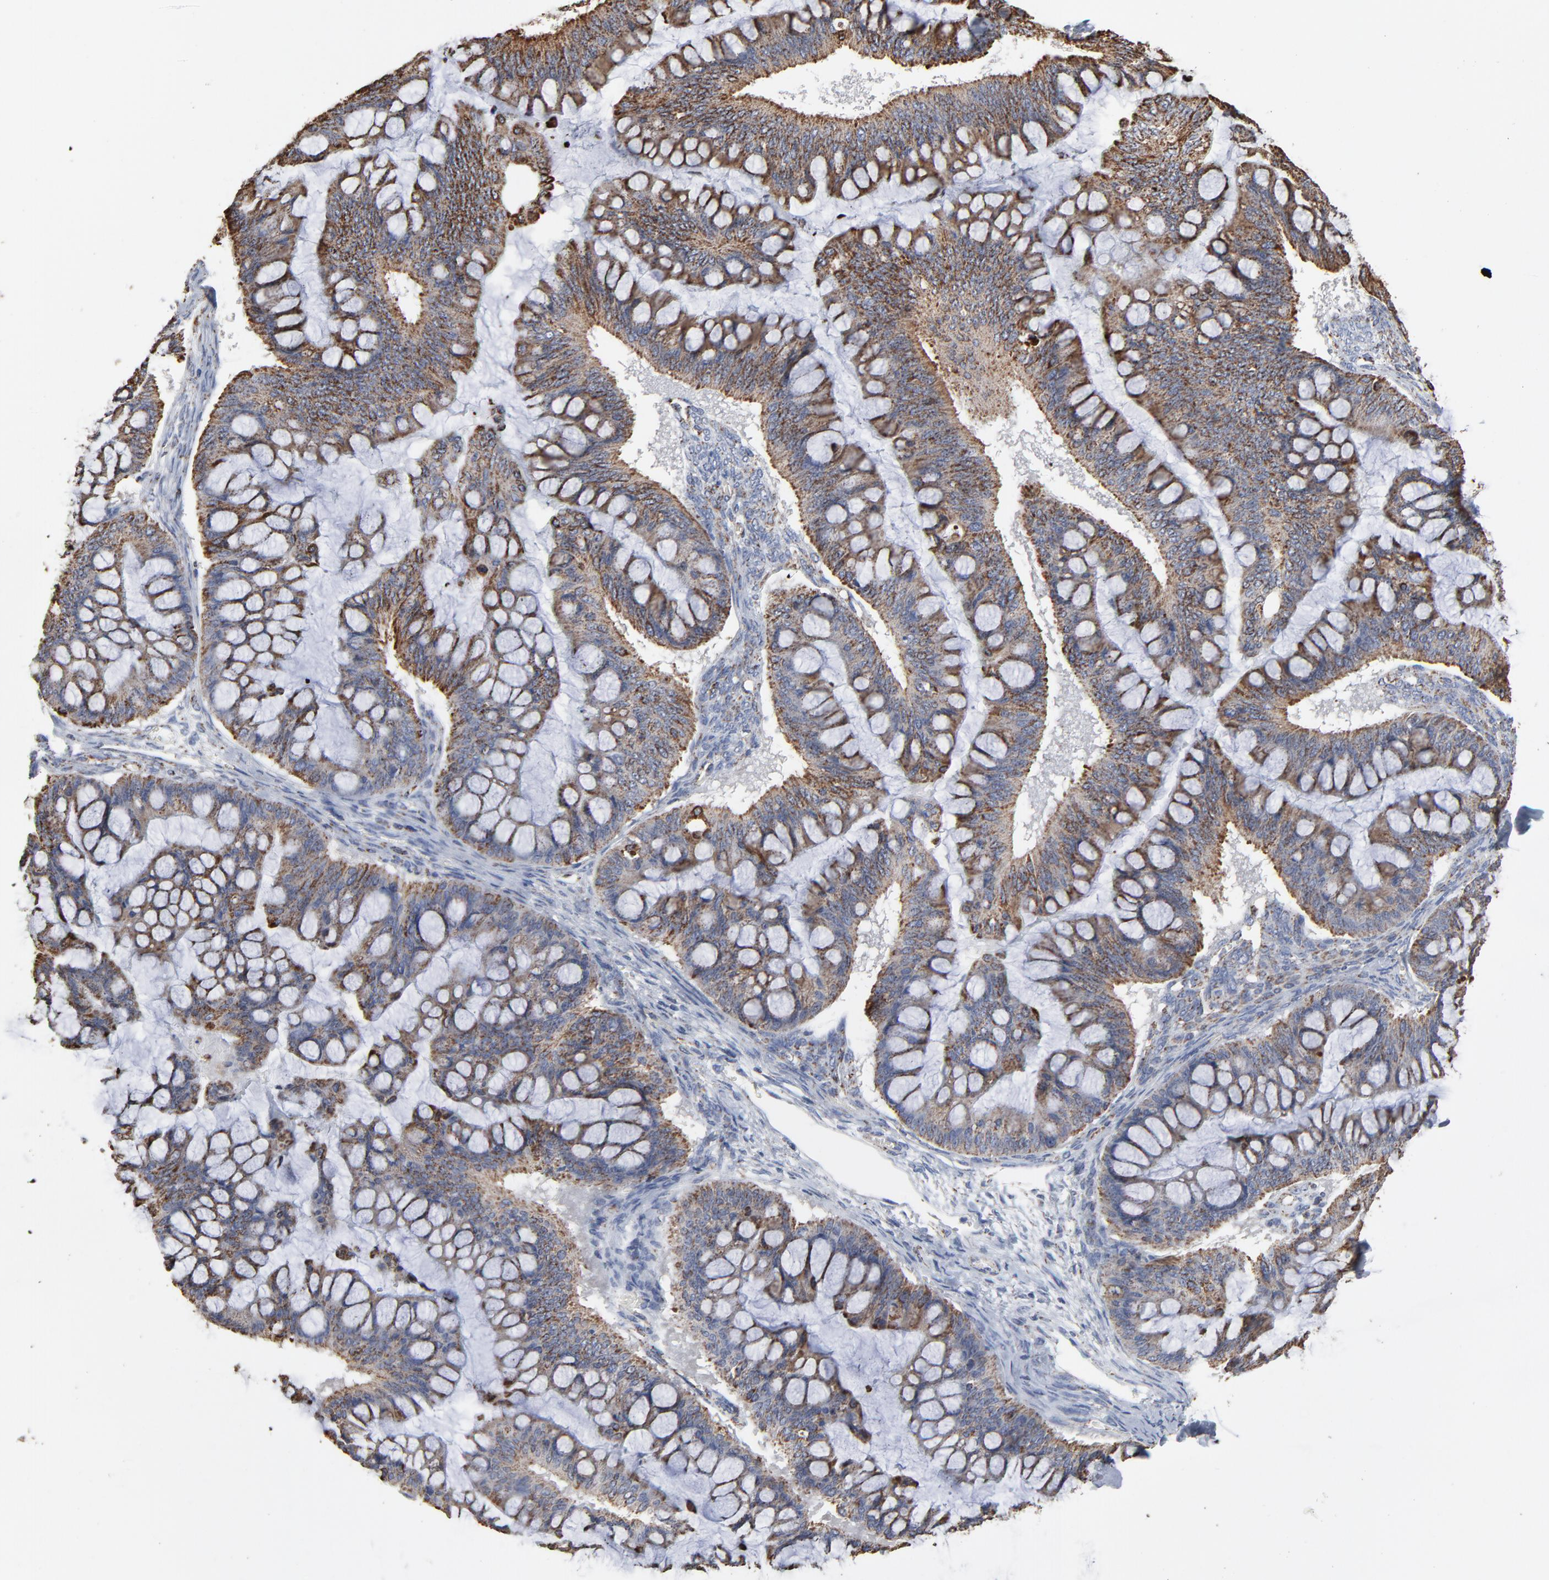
{"staining": {"intensity": "moderate", "quantity": ">75%", "location": "cytoplasmic/membranous"}, "tissue": "ovarian cancer", "cell_type": "Tumor cells", "image_type": "cancer", "snomed": [{"axis": "morphology", "description": "Cystadenocarcinoma, mucinous, NOS"}, {"axis": "topography", "description": "Ovary"}], "caption": "A medium amount of moderate cytoplasmic/membranous staining is seen in approximately >75% of tumor cells in ovarian mucinous cystadenocarcinoma tissue. Immunohistochemistry (ihc) stains the protein of interest in brown and the nuclei are stained blue.", "gene": "UQCRC1", "patient": {"sex": "female", "age": 73}}